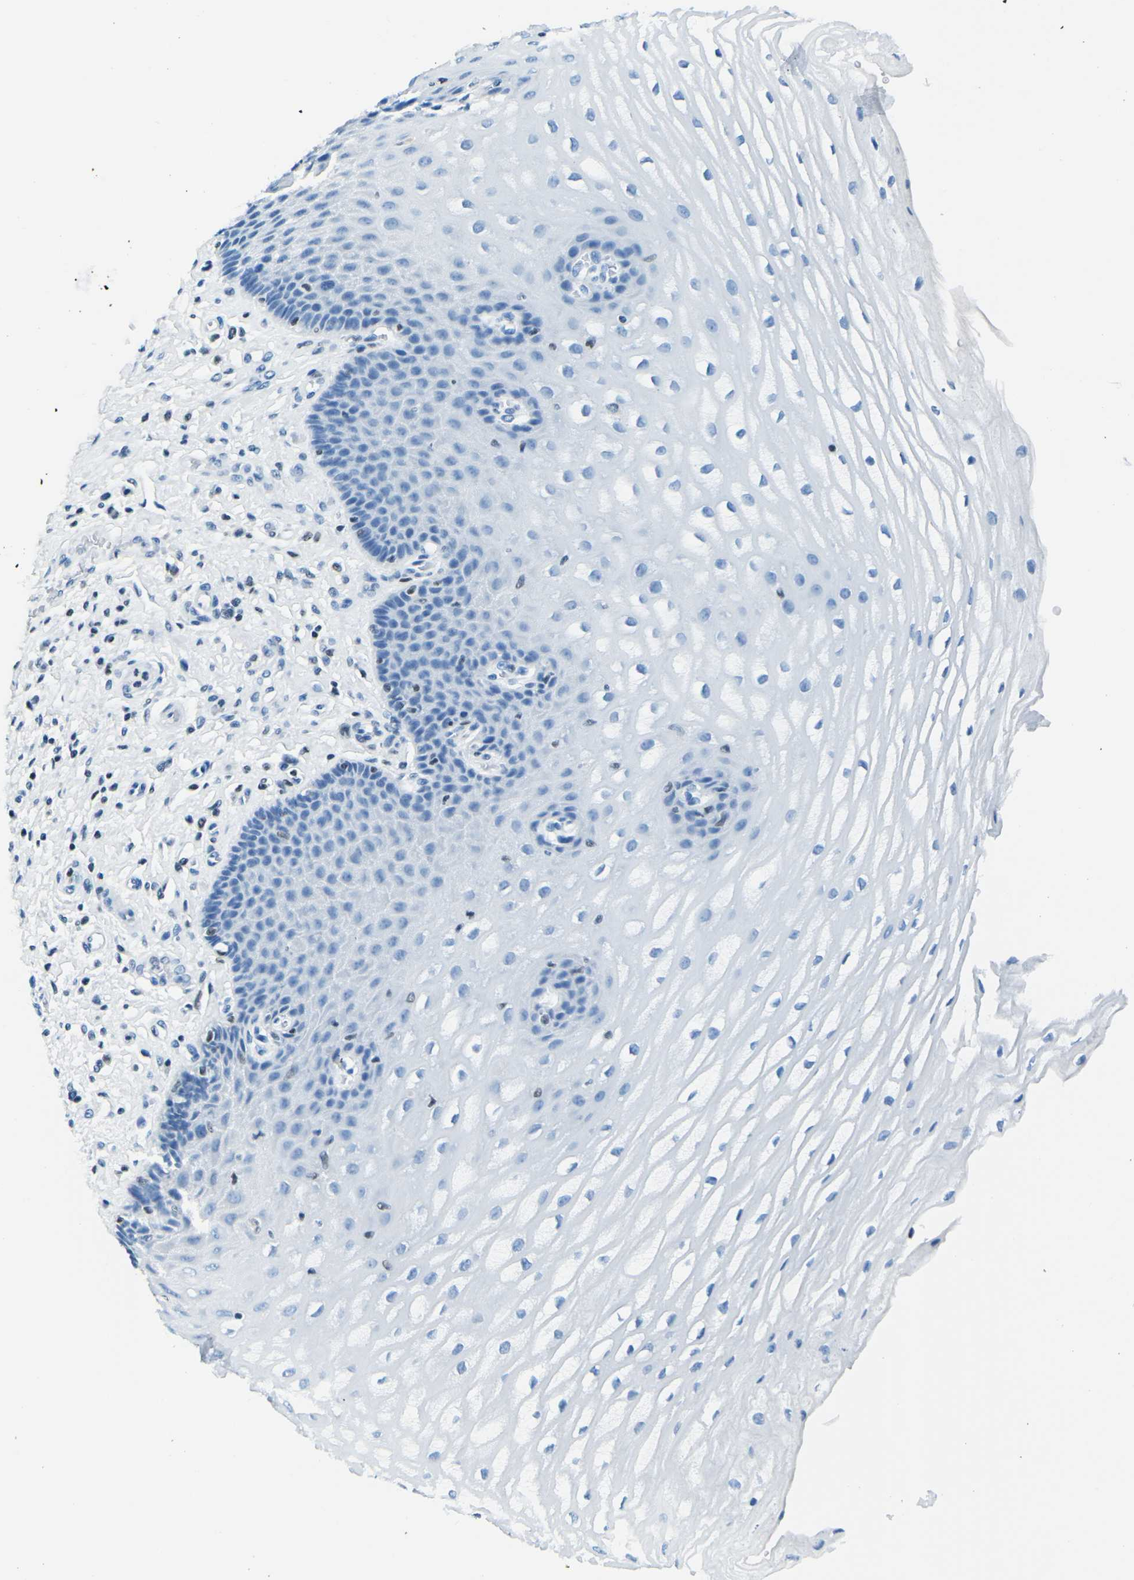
{"staining": {"intensity": "negative", "quantity": "none", "location": "none"}, "tissue": "esophagus", "cell_type": "Squamous epithelial cells", "image_type": "normal", "snomed": [{"axis": "morphology", "description": "Normal tissue, NOS"}, {"axis": "morphology", "description": "Squamous cell carcinoma, NOS"}, {"axis": "topography", "description": "Esophagus"}], "caption": "Protein analysis of normal esophagus shows no significant staining in squamous epithelial cells.", "gene": "CELF2", "patient": {"sex": "male", "age": 65}}